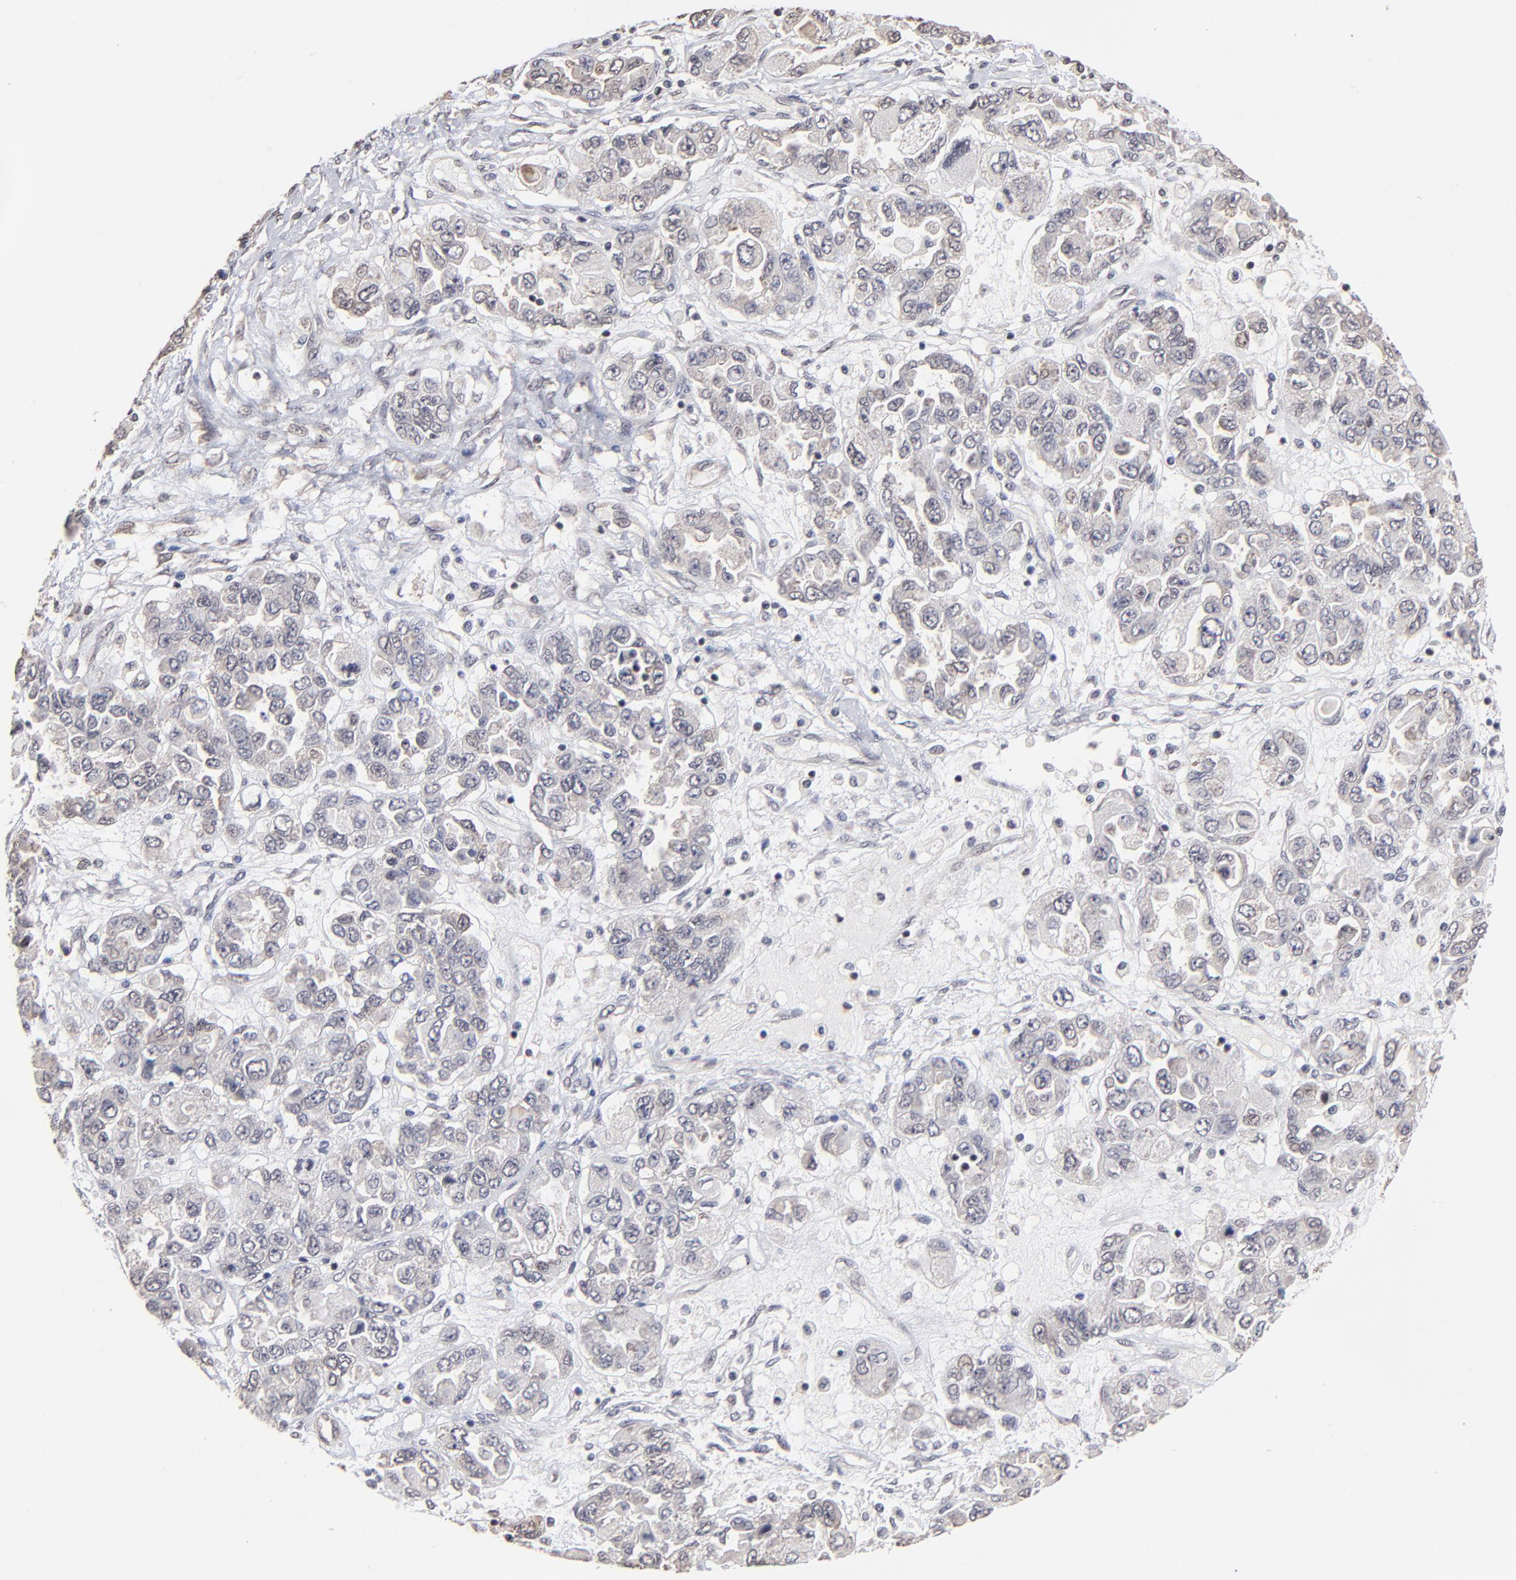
{"staining": {"intensity": "negative", "quantity": "none", "location": "none"}, "tissue": "ovarian cancer", "cell_type": "Tumor cells", "image_type": "cancer", "snomed": [{"axis": "morphology", "description": "Cystadenocarcinoma, serous, NOS"}, {"axis": "topography", "description": "Ovary"}], "caption": "The immunohistochemistry histopathology image has no significant positivity in tumor cells of ovarian cancer tissue. (Immunohistochemistry, brightfield microscopy, high magnification).", "gene": "BRPF1", "patient": {"sex": "female", "age": 84}}